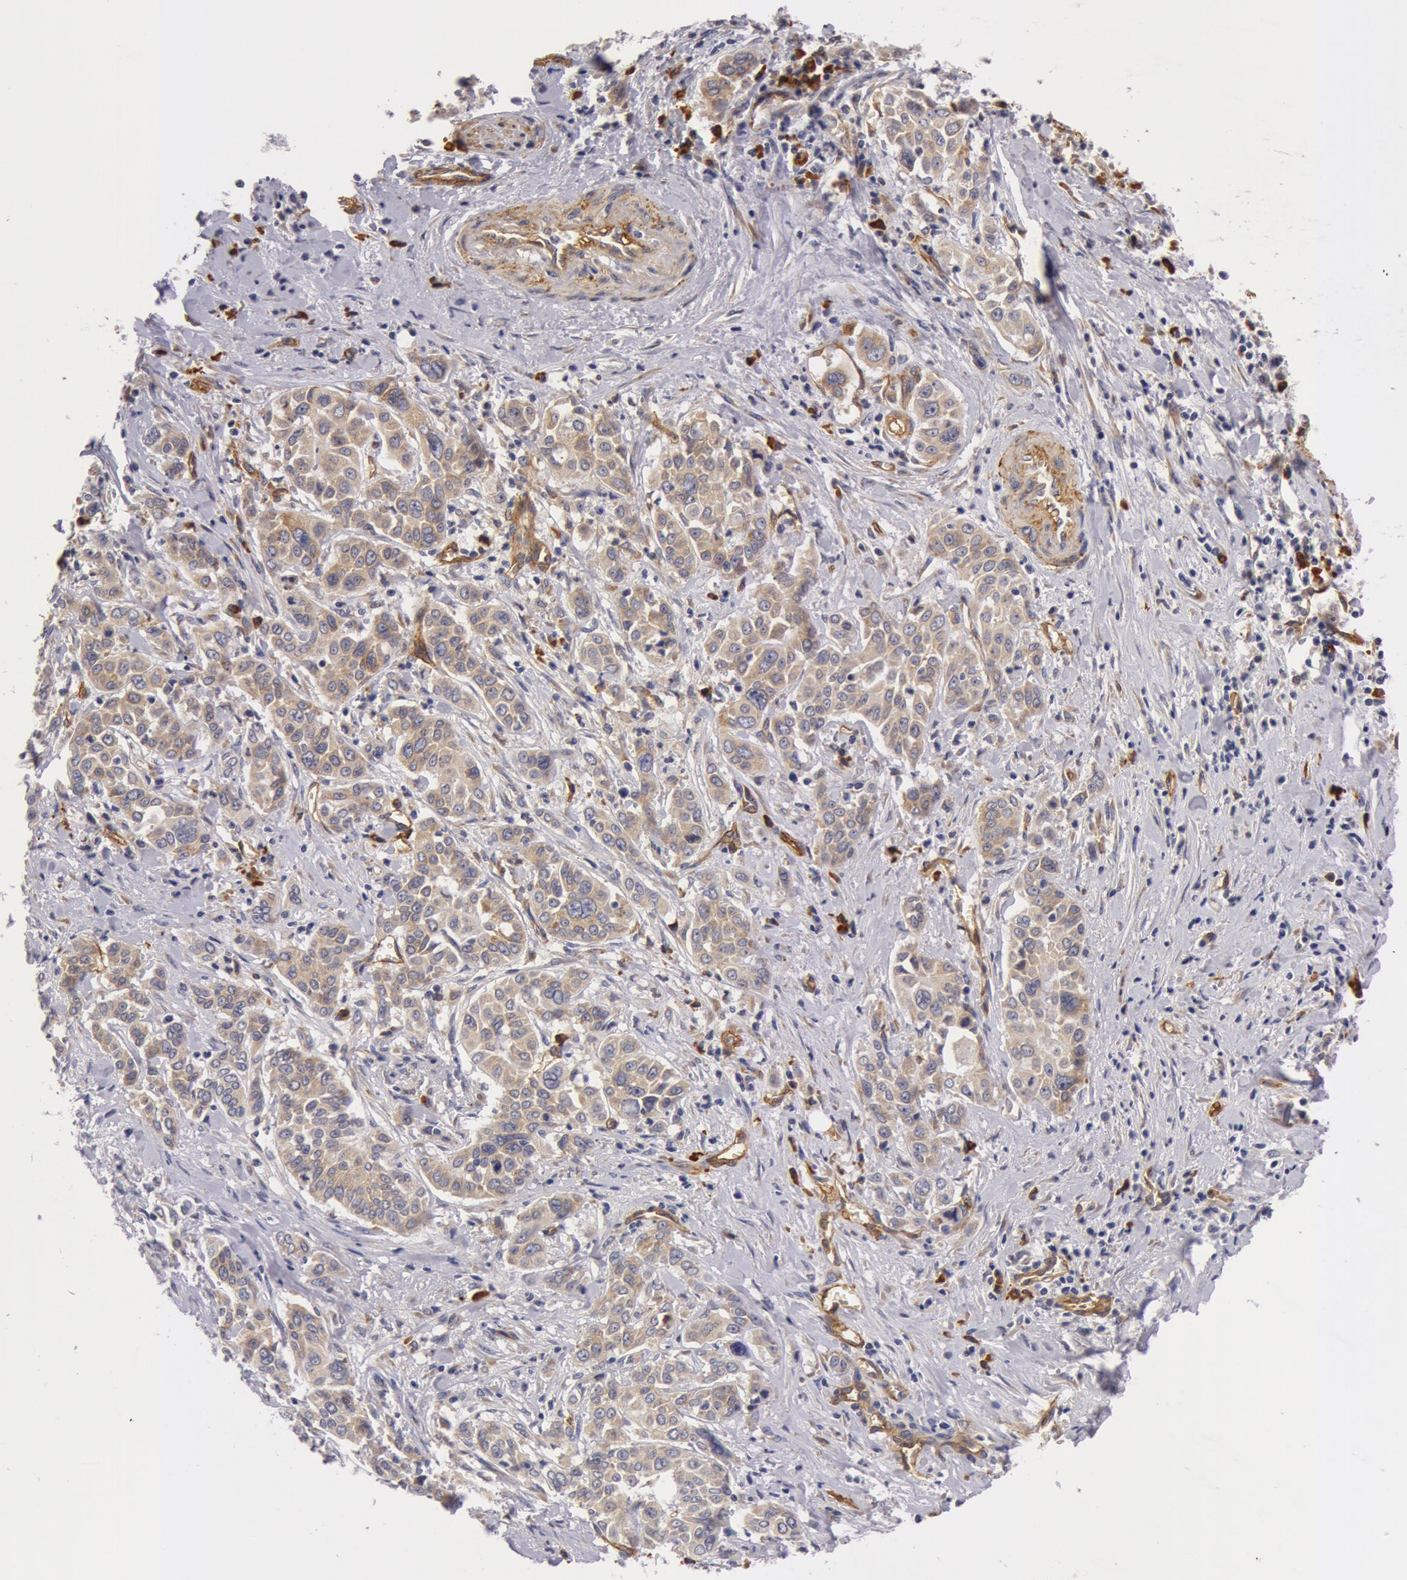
{"staining": {"intensity": "weak", "quantity": "25%-75%", "location": "cytoplasmic/membranous"}, "tissue": "pancreatic cancer", "cell_type": "Tumor cells", "image_type": "cancer", "snomed": [{"axis": "morphology", "description": "Adenocarcinoma, NOS"}, {"axis": "topography", "description": "Pancreas"}], "caption": "Adenocarcinoma (pancreatic) stained with DAB (3,3'-diaminobenzidine) IHC reveals low levels of weak cytoplasmic/membranous expression in about 25%-75% of tumor cells.", "gene": "IL23A", "patient": {"sex": "female", "age": 52}}